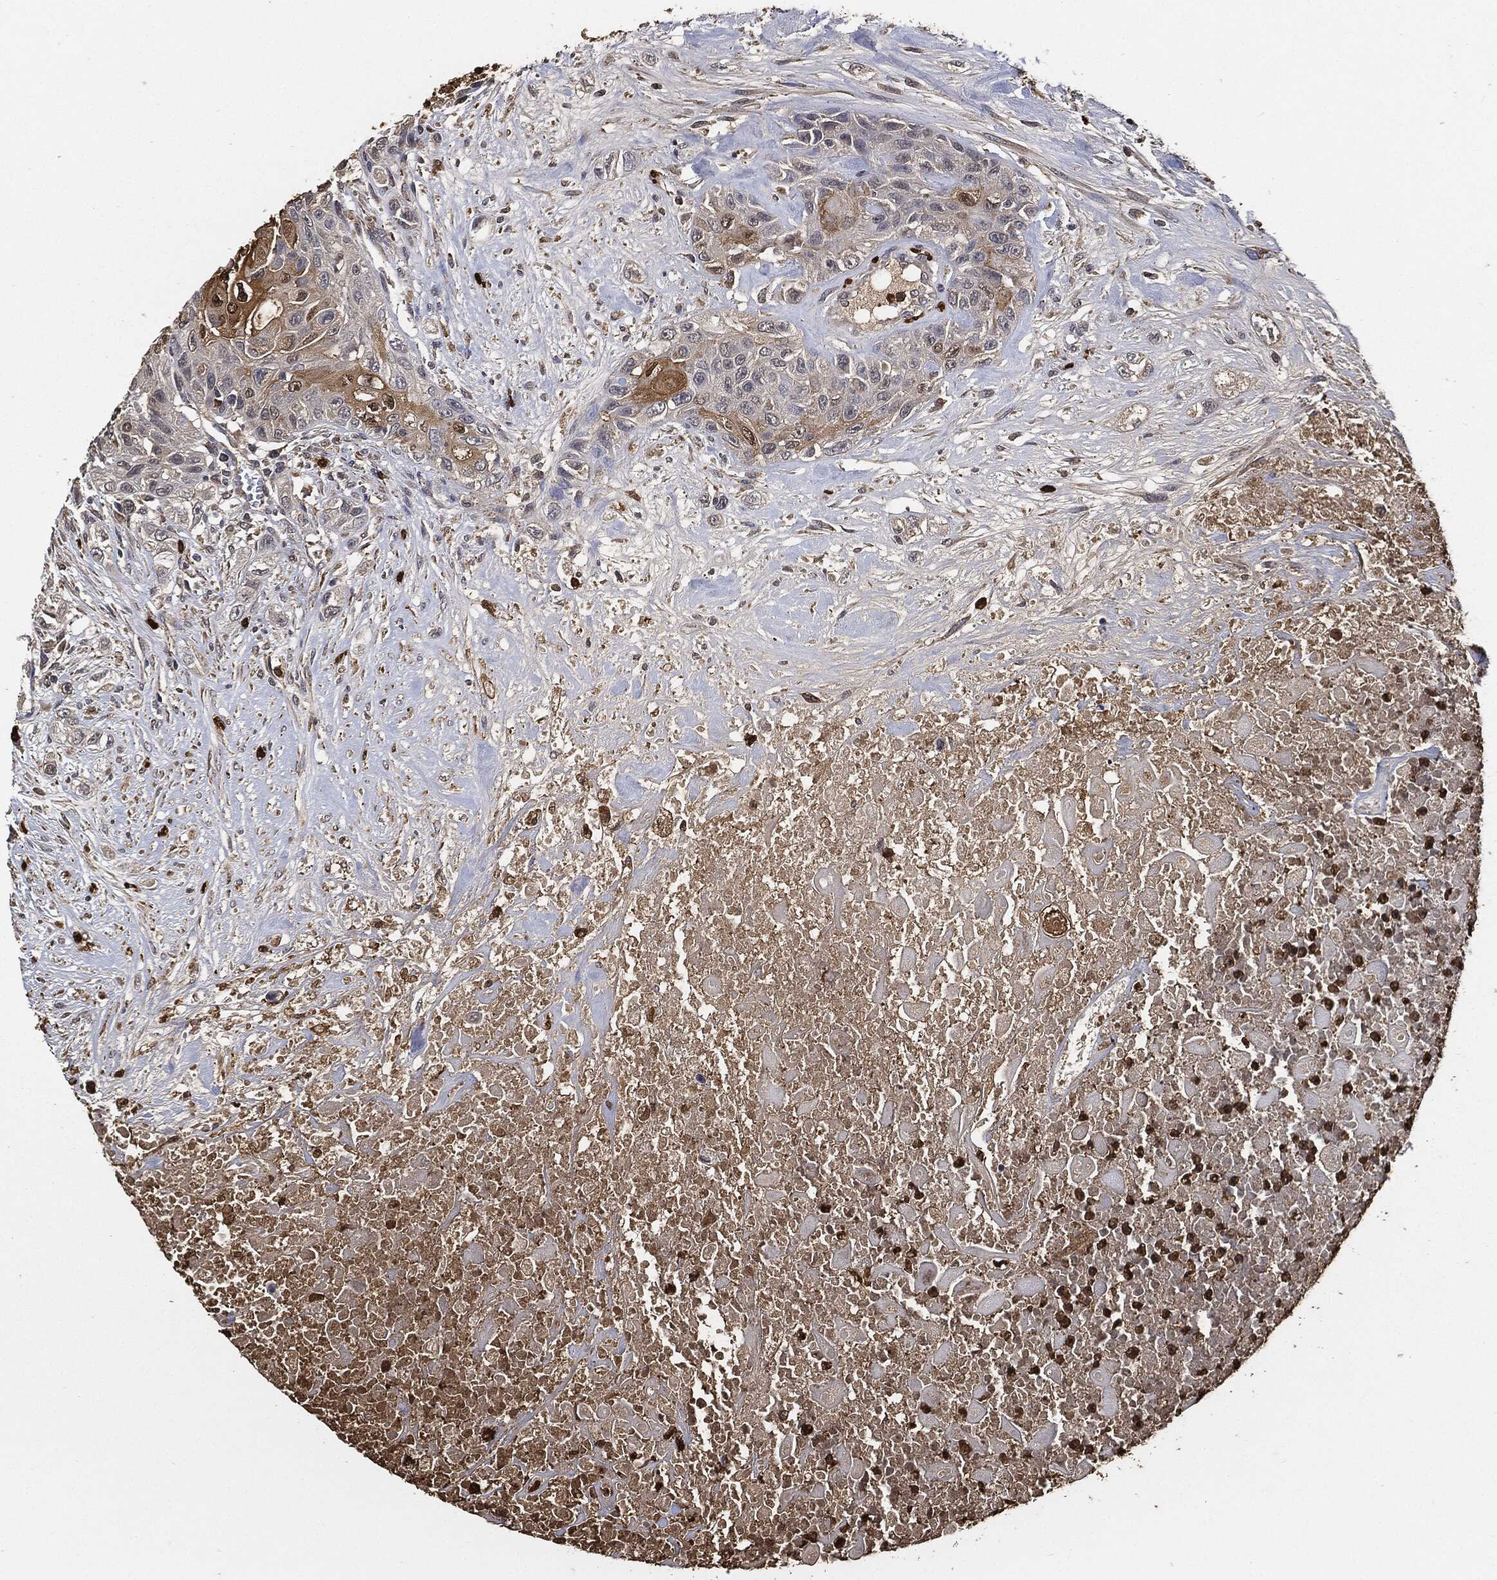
{"staining": {"intensity": "moderate", "quantity": "<25%", "location": "cytoplasmic/membranous"}, "tissue": "urothelial cancer", "cell_type": "Tumor cells", "image_type": "cancer", "snomed": [{"axis": "morphology", "description": "Urothelial carcinoma, High grade"}, {"axis": "topography", "description": "Urinary bladder"}], "caption": "Immunohistochemistry image of urothelial carcinoma (high-grade) stained for a protein (brown), which shows low levels of moderate cytoplasmic/membranous staining in approximately <25% of tumor cells.", "gene": "S100A9", "patient": {"sex": "female", "age": 56}}